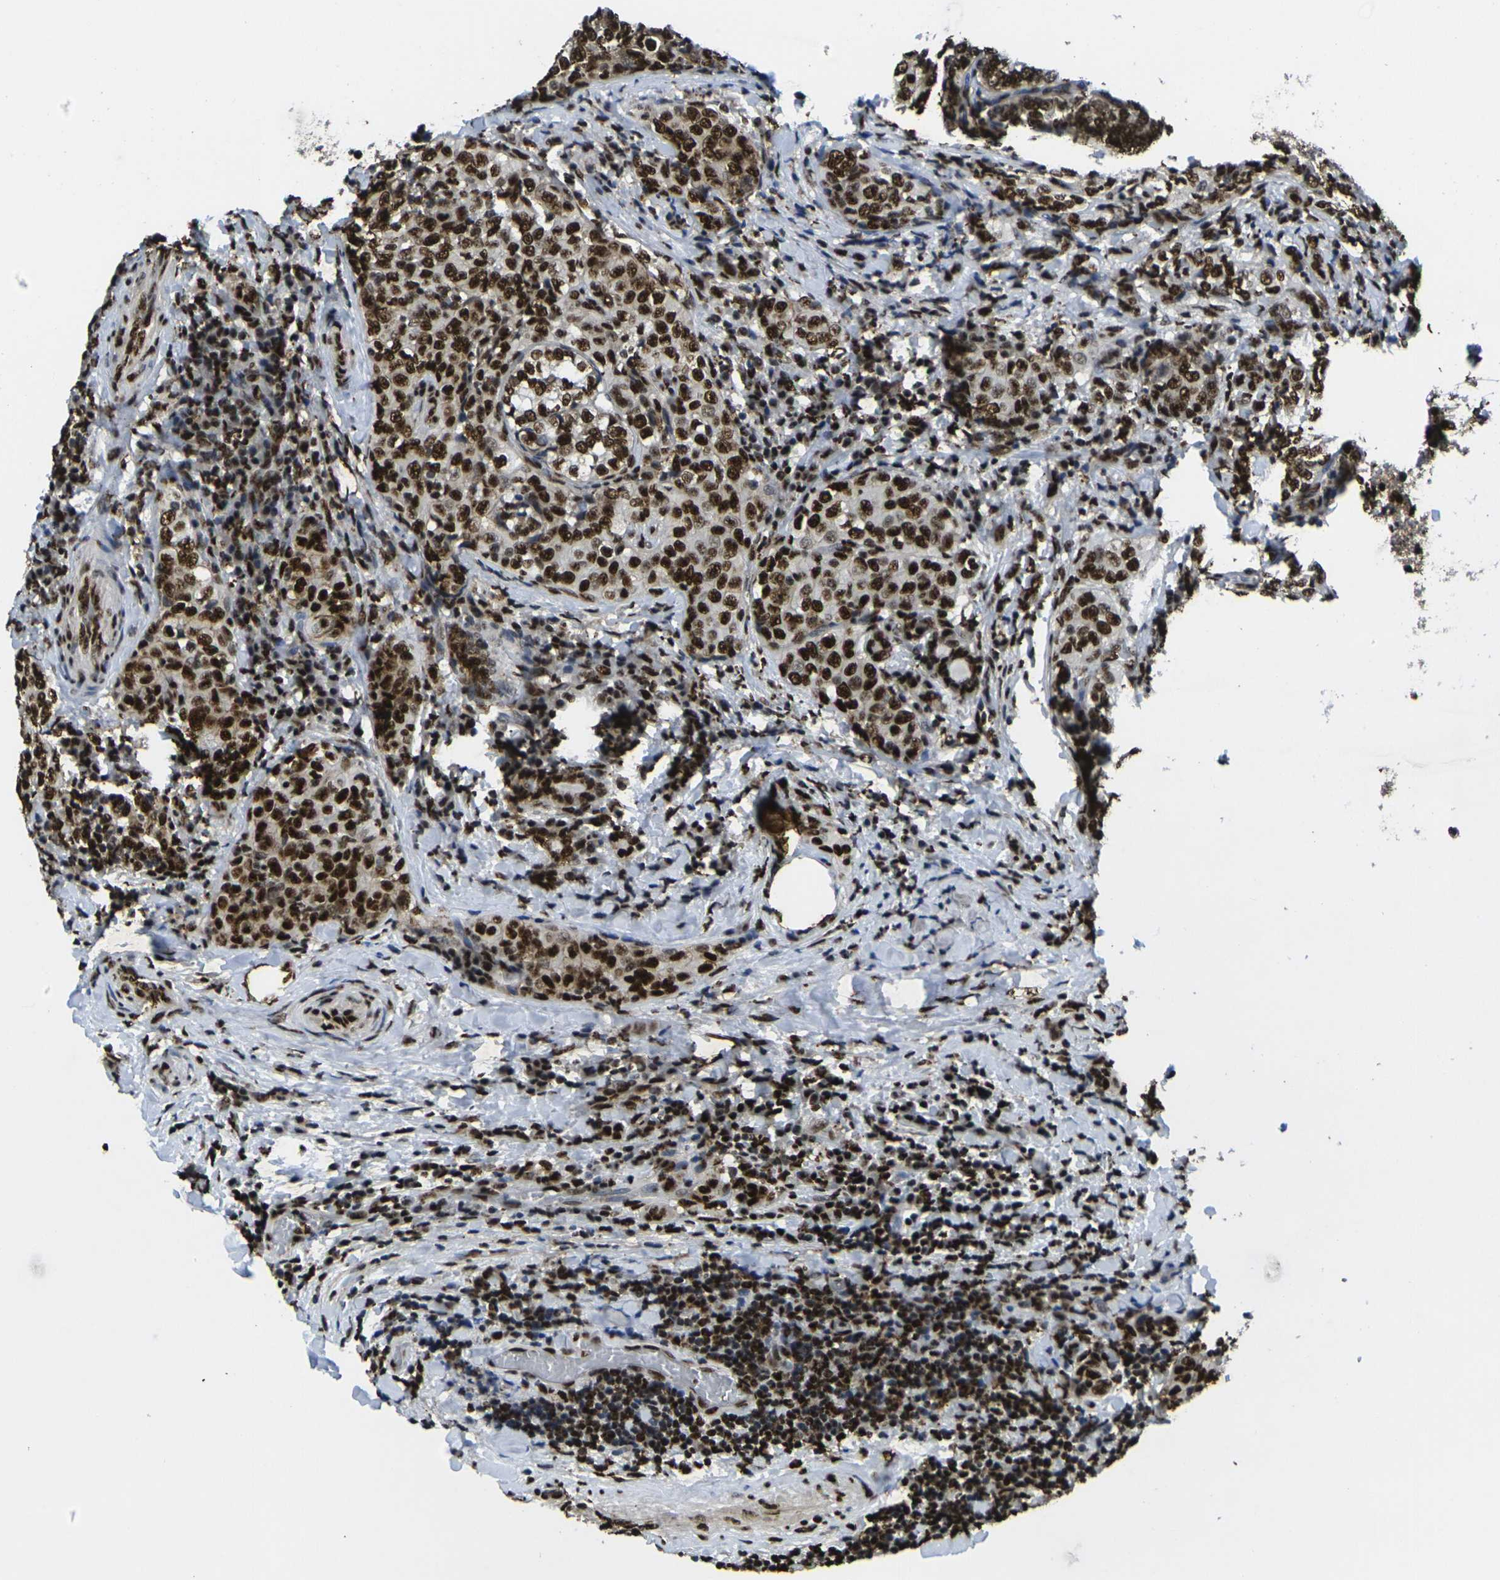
{"staining": {"intensity": "strong", "quantity": ">75%", "location": "nuclear"}, "tissue": "thyroid cancer", "cell_type": "Tumor cells", "image_type": "cancer", "snomed": [{"axis": "morphology", "description": "Normal tissue, NOS"}, {"axis": "morphology", "description": "Papillary adenocarcinoma, NOS"}, {"axis": "topography", "description": "Thyroid gland"}], "caption": "Immunohistochemical staining of thyroid cancer (papillary adenocarcinoma) reveals strong nuclear protein expression in approximately >75% of tumor cells.", "gene": "SMARCC1", "patient": {"sex": "female", "age": 30}}